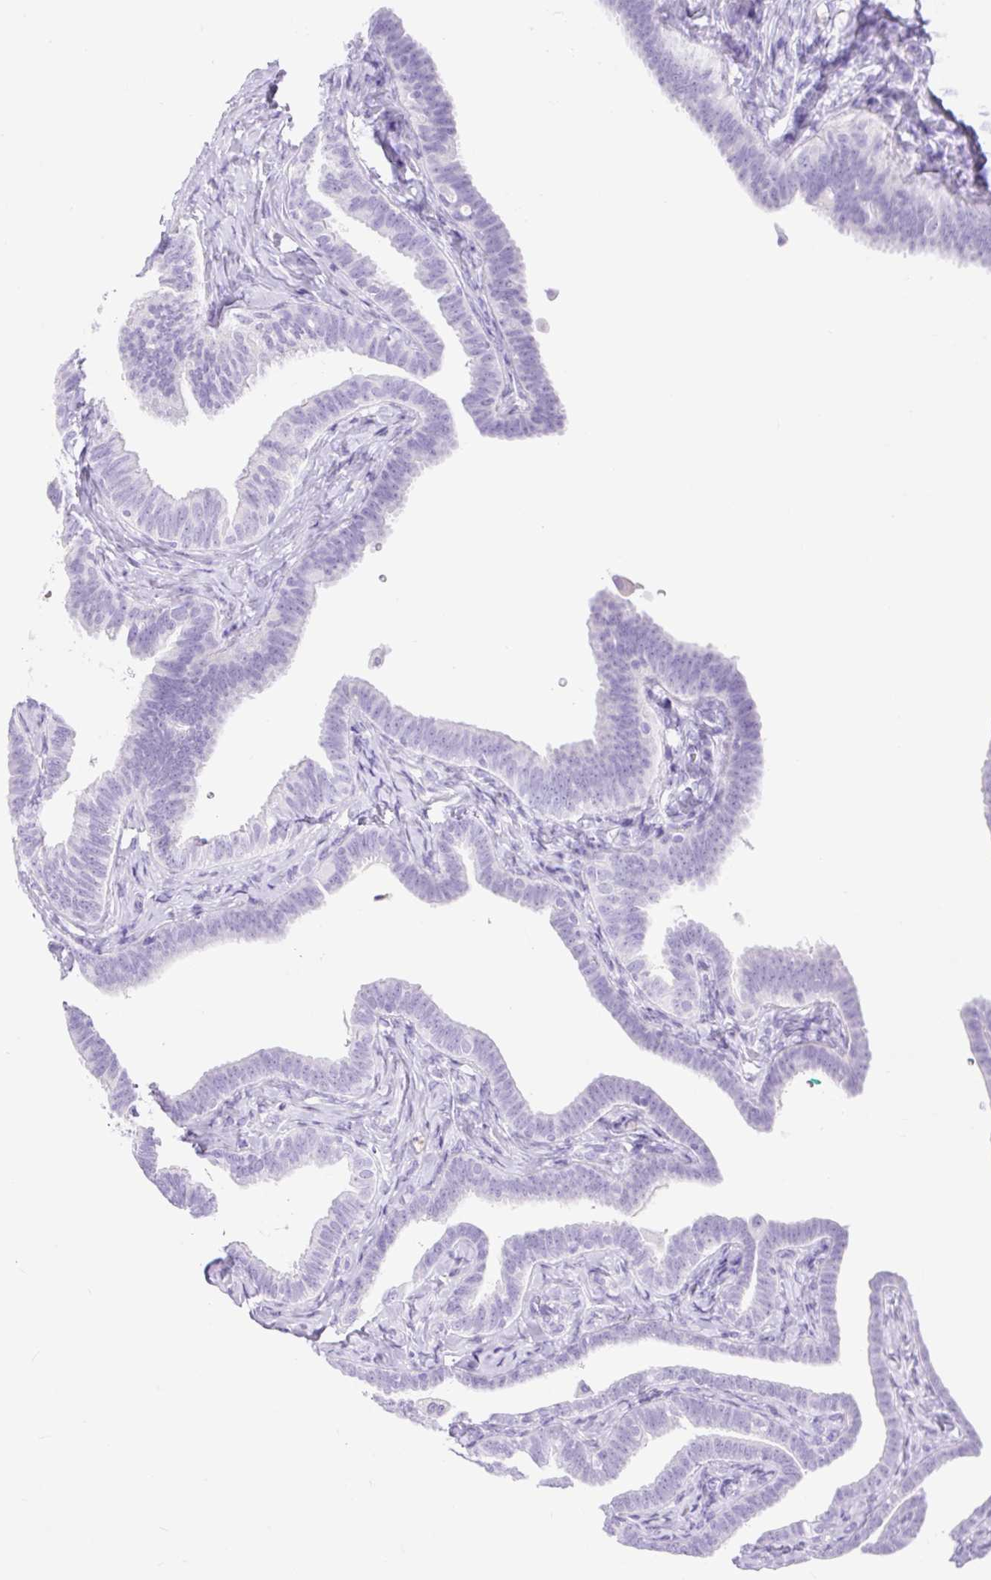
{"staining": {"intensity": "negative", "quantity": "none", "location": "none"}, "tissue": "fallopian tube", "cell_type": "Glandular cells", "image_type": "normal", "snomed": [{"axis": "morphology", "description": "Normal tissue, NOS"}, {"axis": "topography", "description": "Fallopian tube"}], "caption": "Immunohistochemistry image of benign human fallopian tube stained for a protein (brown), which reveals no staining in glandular cells.", "gene": "SLC25A40", "patient": {"sex": "female", "age": 69}}